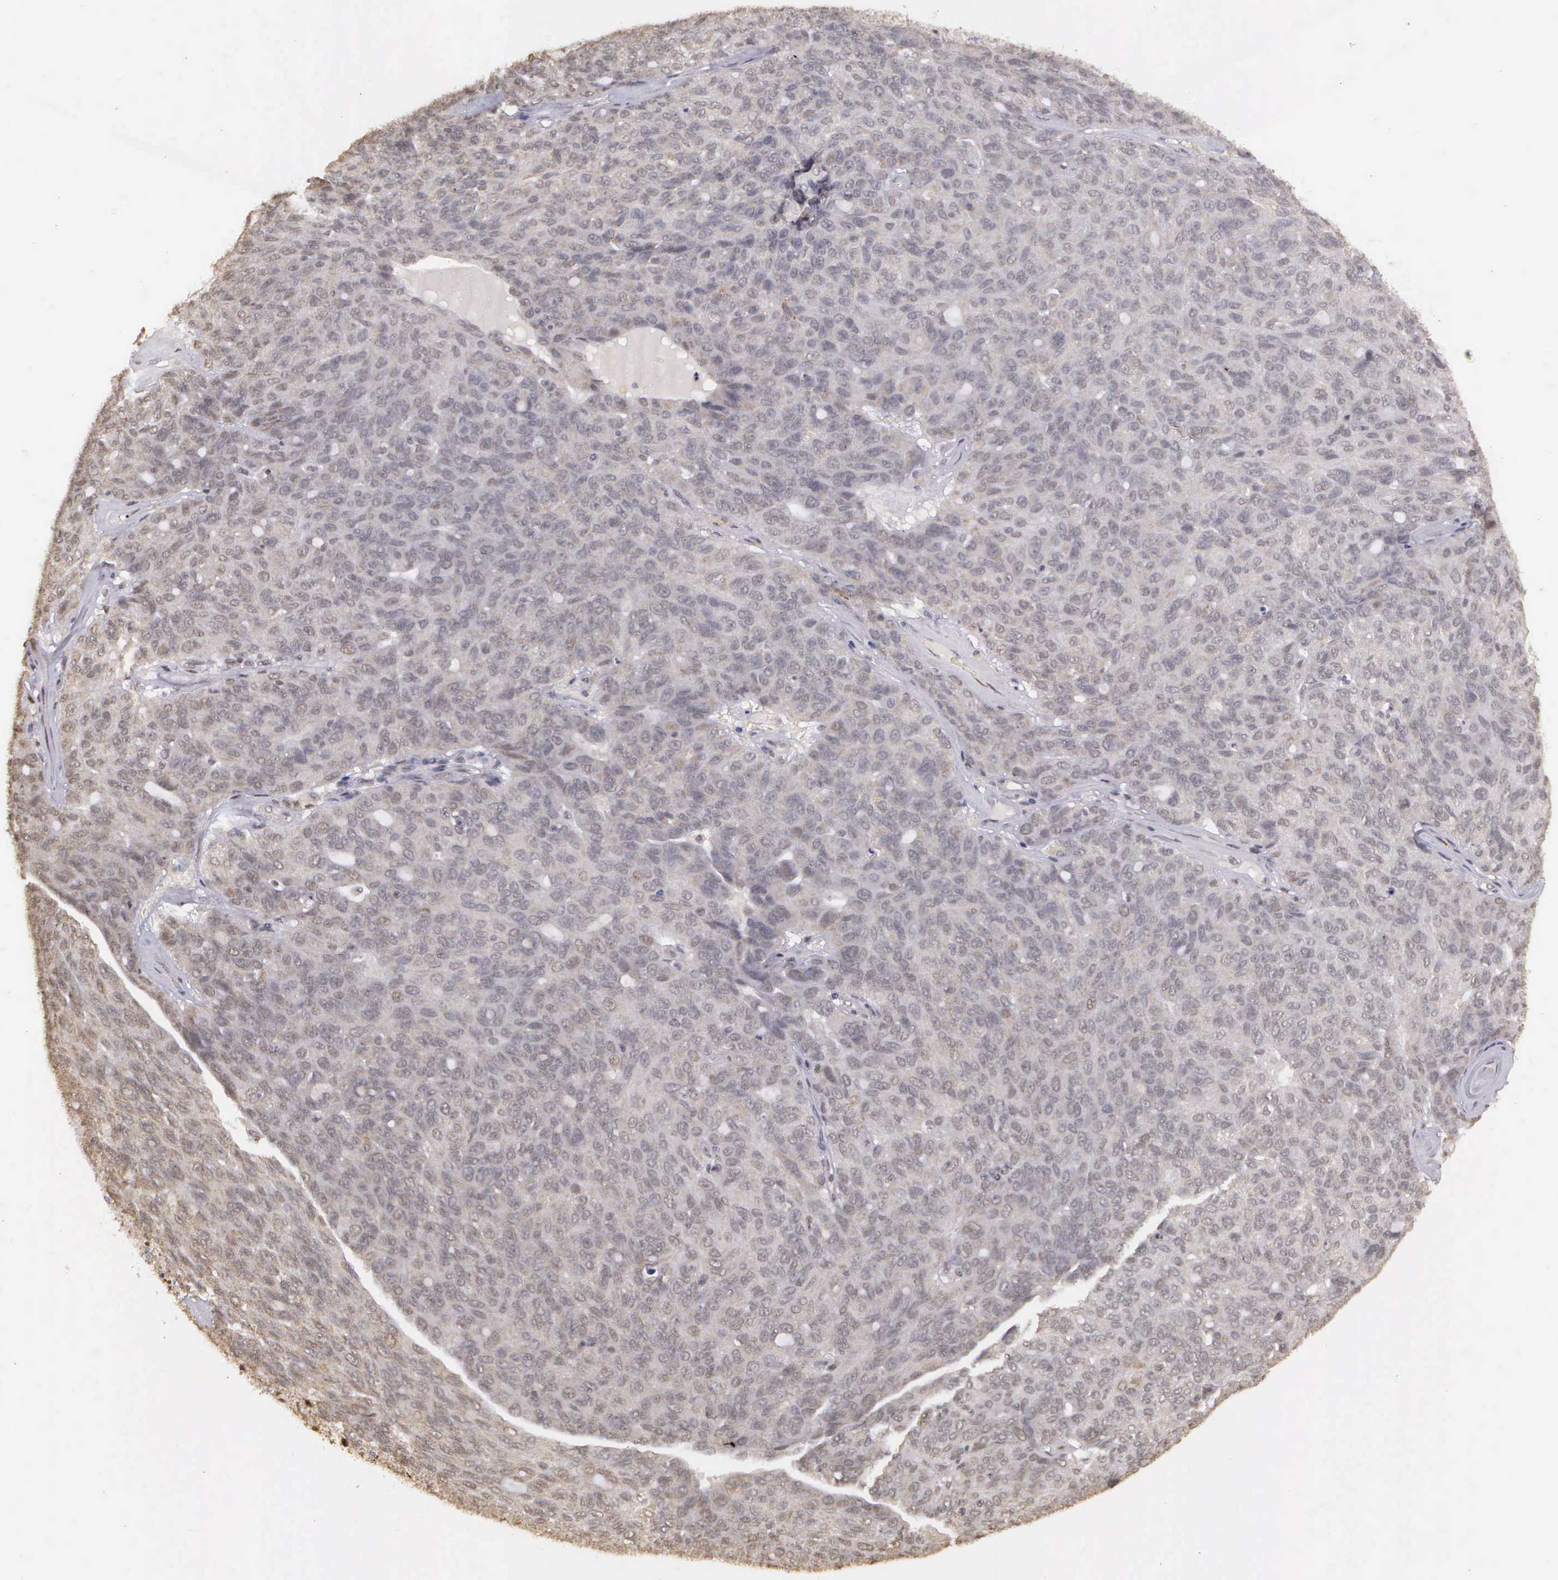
{"staining": {"intensity": "negative", "quantity": "none", "location": "none"}, "tissue": "ovarian cancer", "cell_type": "Tumor cells", "image_type": "cancer", "snomed": [{"axis": "morphology", "description": "Carcinoma, endometroid"}, {"axis": "topography", "description": "Ovary"}], "caption": "A high-resolution micrograph shows immunohistochemistry staining of endometroid carcinoma (ovarian), which demonstrates no significant positivity in tumor cells. Nuclei are stained in blue.", "gene": "ARMCX5", "patient": {"sex": "female", "age": 60}}